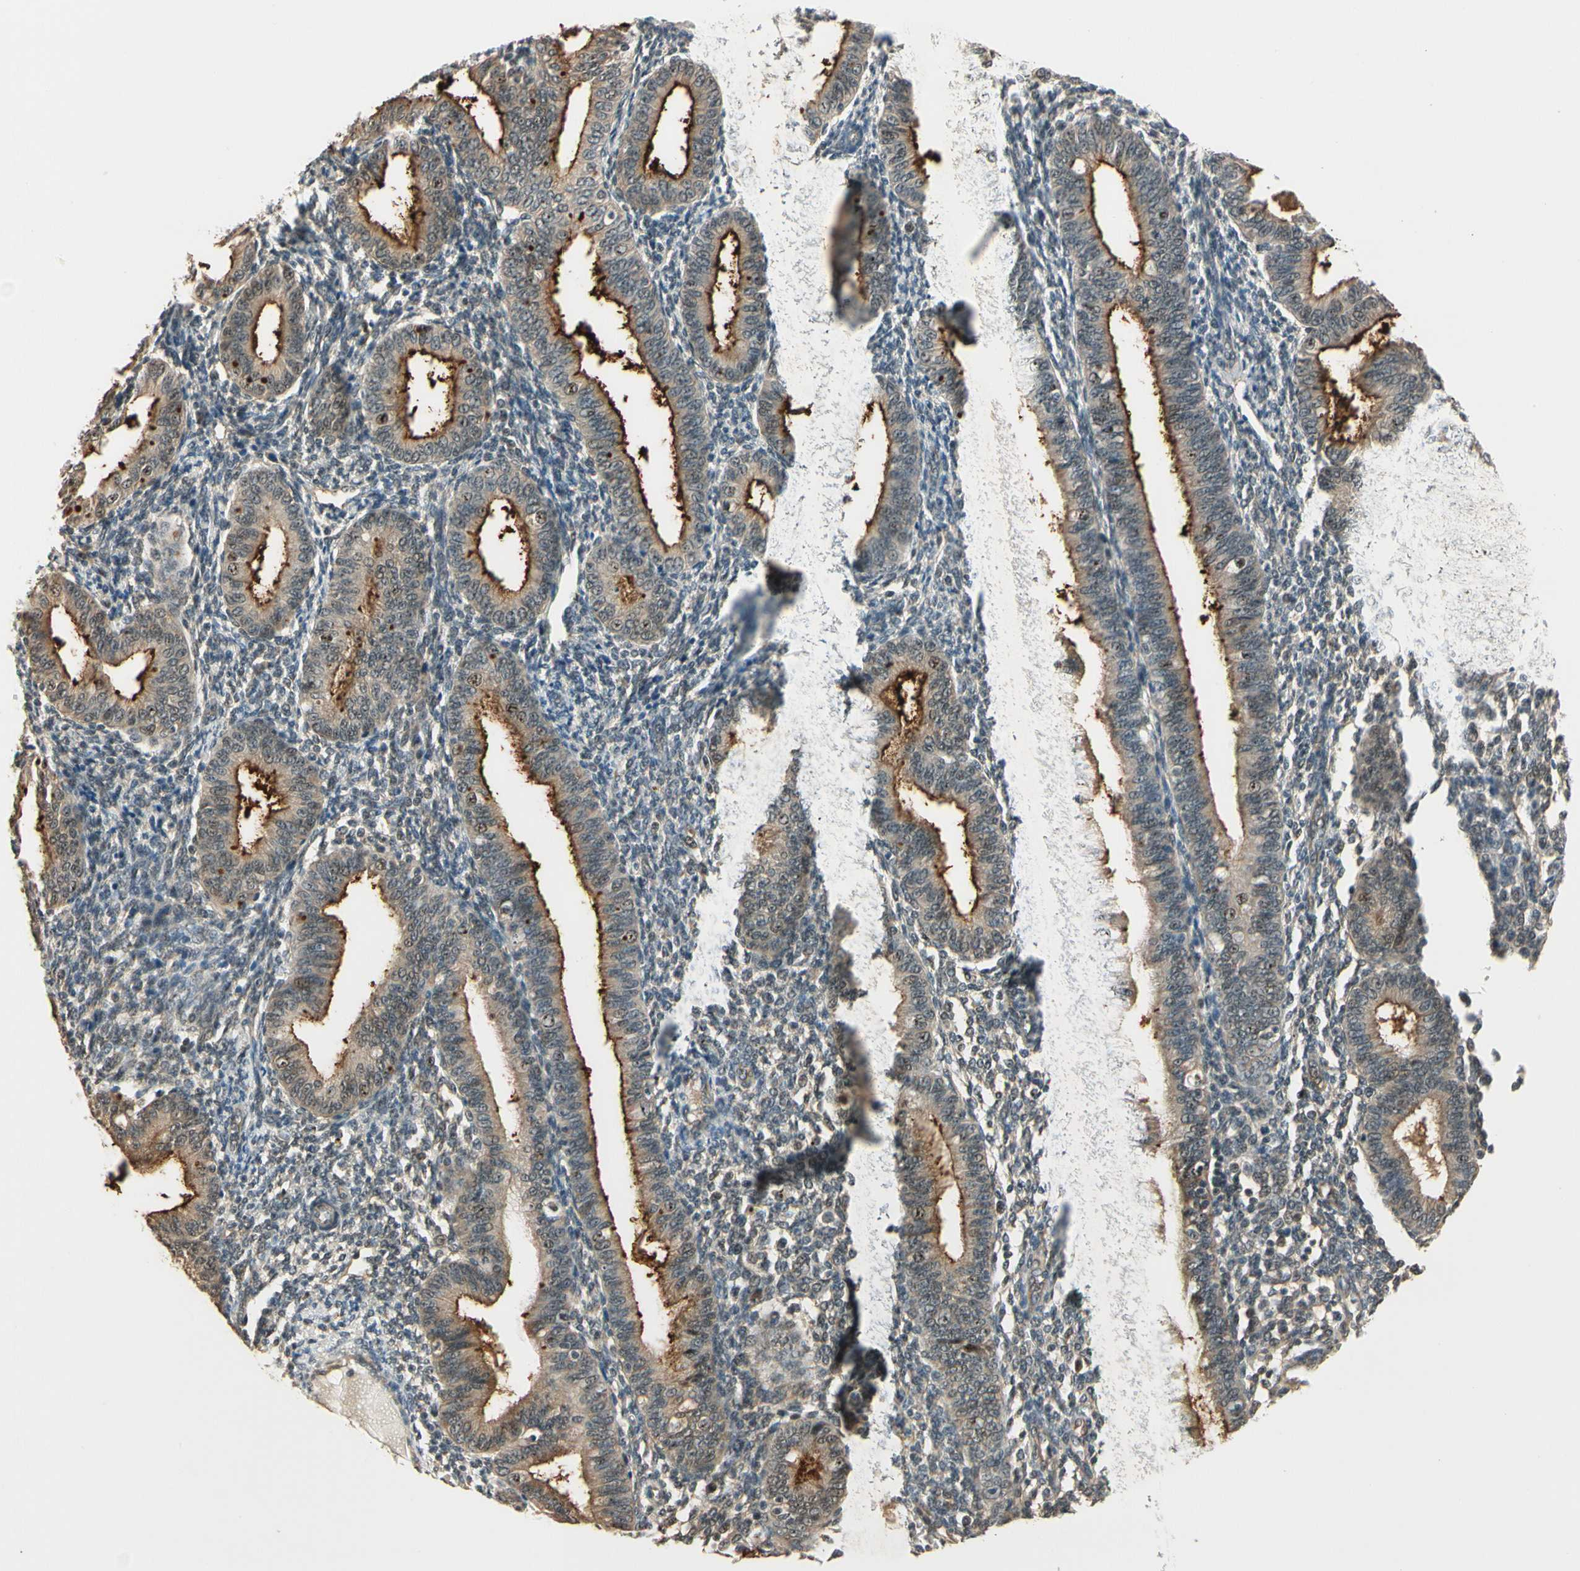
{"staining": {"intensity": "negative", "quantity": "none", "location": "none"}, "tissue": "endometrium", "cell_type": "Cells in endometrial stroma", "image_type": "normal", "snomed": [{"axis": "morphology", "description": "Normal tissue, NOS"}, {"axis": "topography", "description": "Endometrium"}], "caption": "IHC histopathology image of unremarkable human endometrium stained for a protein (brown), which shows no staining in cells in endometrial stroma.", "gene": "MCPH1", "patient": {"sex": "female", "age": 61}}